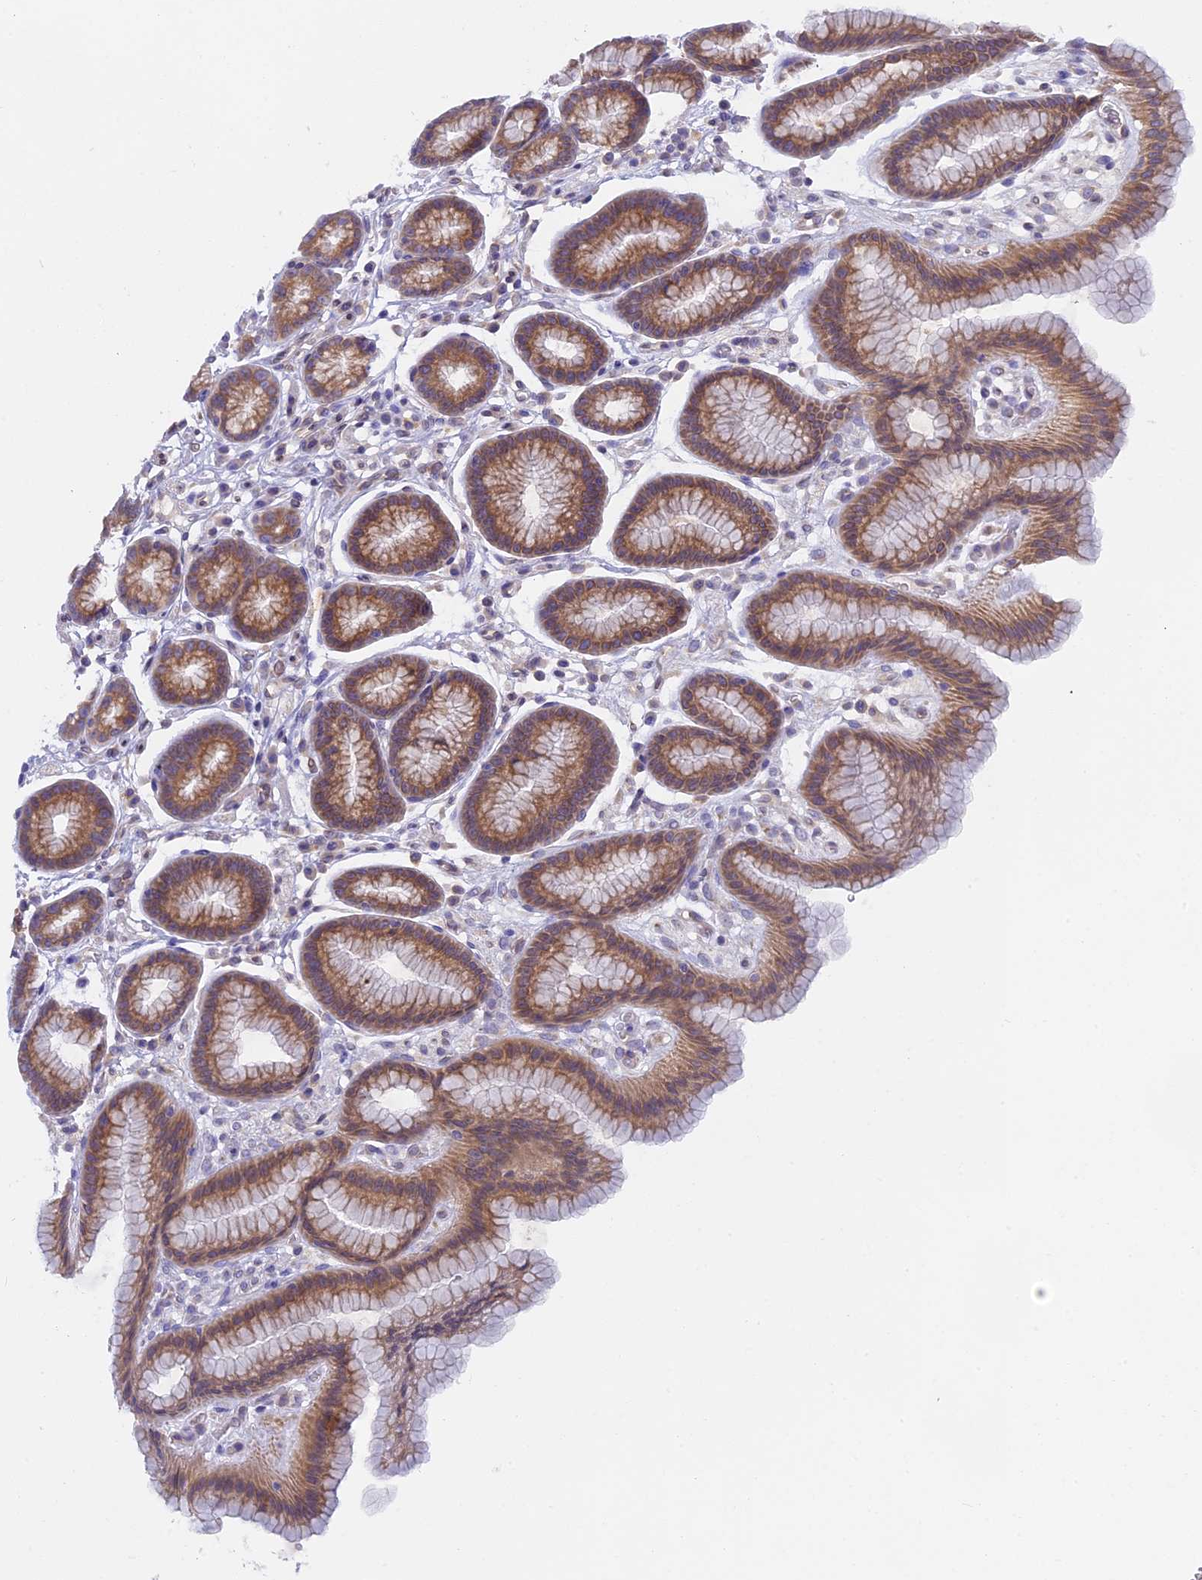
{"staining": {"intensity": "moderate", "quantity": ">75%", "location": "cytoplasmic/membranous"}, "tissue": "stomach", "cell_type": "Glandular cells", "image_type": "normal", "snomed": [{"axis": "morphology", "description": "Normal tissue, NOS"}, {"axis": "topography", "description": "Stomach"}], "caption": "Protein expression analysis of unremarkable human stomach reveals moderate cytoplasmic/membranous staining in about >75% of glandular cells. Using DAB (3,3'-diaminobenzidine) (brown) and hematoxylin (blue) stains, captured at high magnification using brightfield microscopy.", "gene": "TLCD1", "patient": {"sex": "male", "age": 42}}